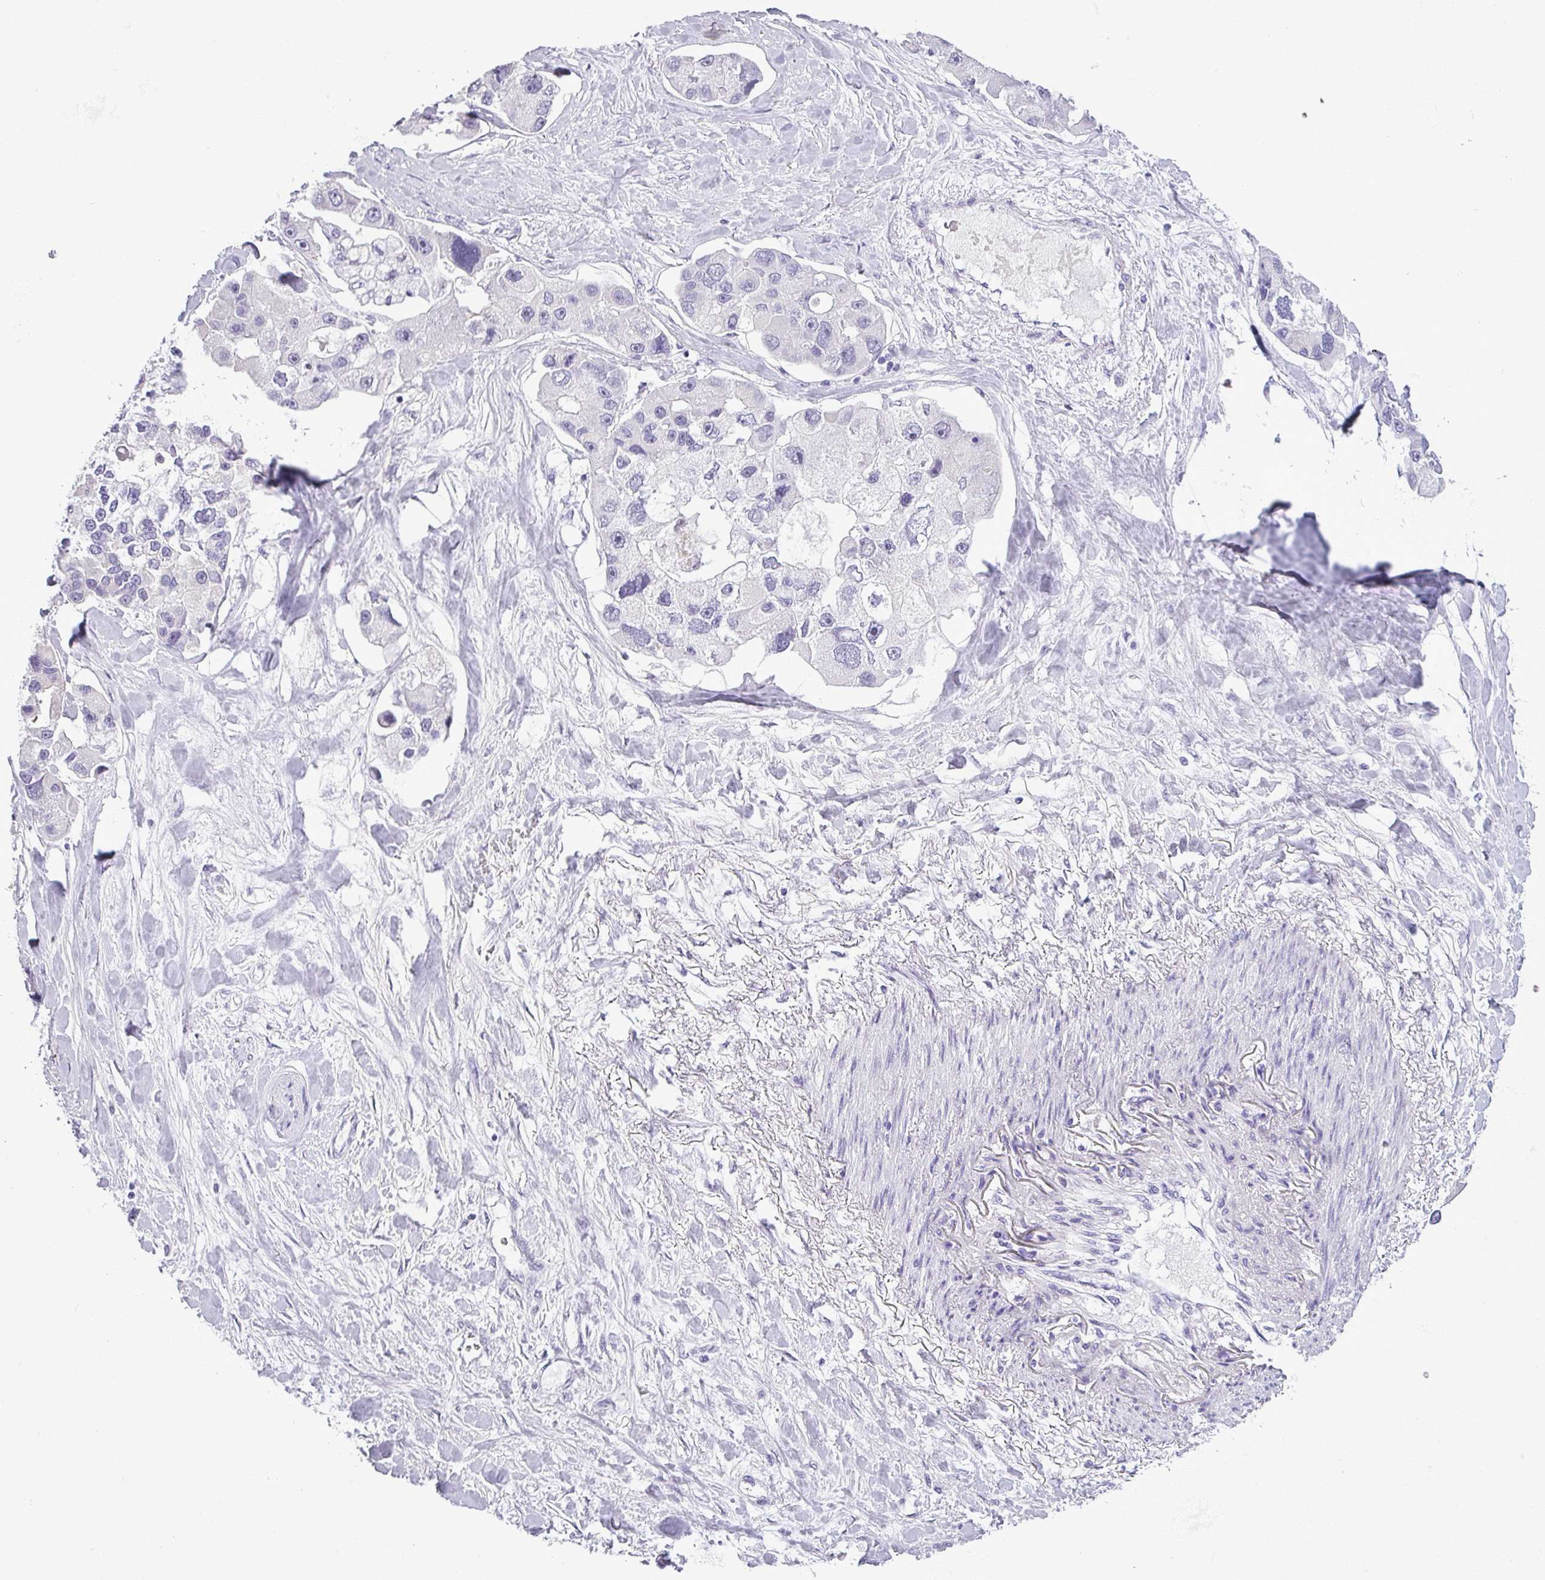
{"staining": {"intensity": "negative", "quantity": "none", "location": "none"}, "tissue": "lung cancer", "cell_type": "Tumor cells", "image_type": "cancer", "snomed": [{"axis": "morphology", "description": "Adenocarcinoma, NOS"}, {"axis": "topography", "description": "Lung"}], "caption": "Tumor cells show no significant protein positivity in adenocarcinoma (lung).", "gene": "CDH16", "patient": {"sex": "female", "age": 54}}